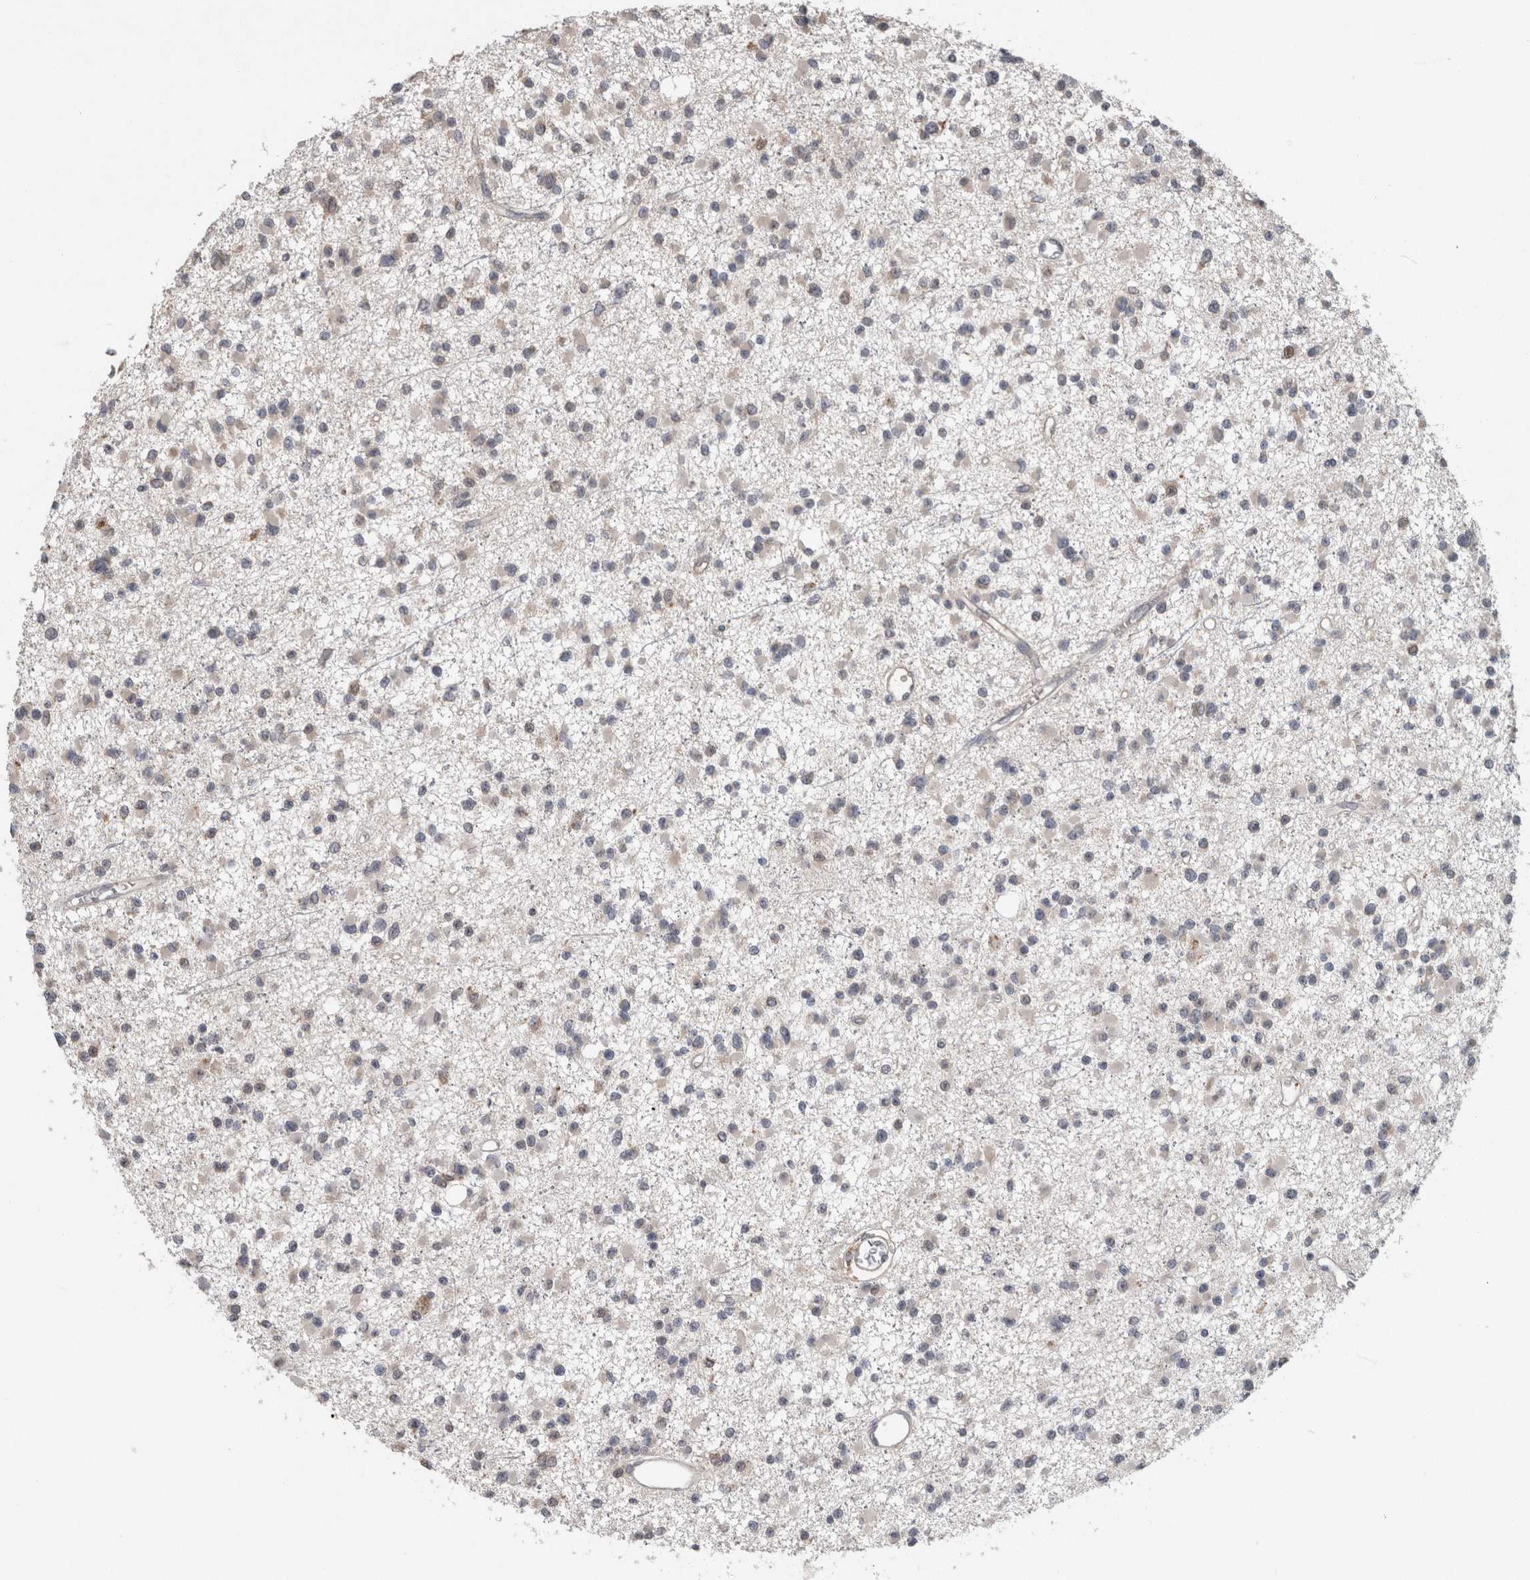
{"staining": {"intensity": "moderate", "quantity": "<25%", "location": "cytoplasmic/membranous"}, "tissue": "glioma", "cell_type": "Tumor cells", "image_type": "cancer", "snomed": [{"axis": "morphology", "description": "Glioma, malignant, Low grade"}, {"axis": "topography", "description": "Brain"}], "caption": "Immunohistochemistry (IHC) photomicrograph of neoplastic tissue: human malignant glioma (low-grade) stained using immunohistochemistry (IHC) reveals low levels of moderate protein expression localized specifically in the cytoplasmic/membranous of tumor cells, appearing as a cytoplasmic/membranous brown color.", "gene": "ADGRL3", "patient": {"sex": "female", "age": 22}}